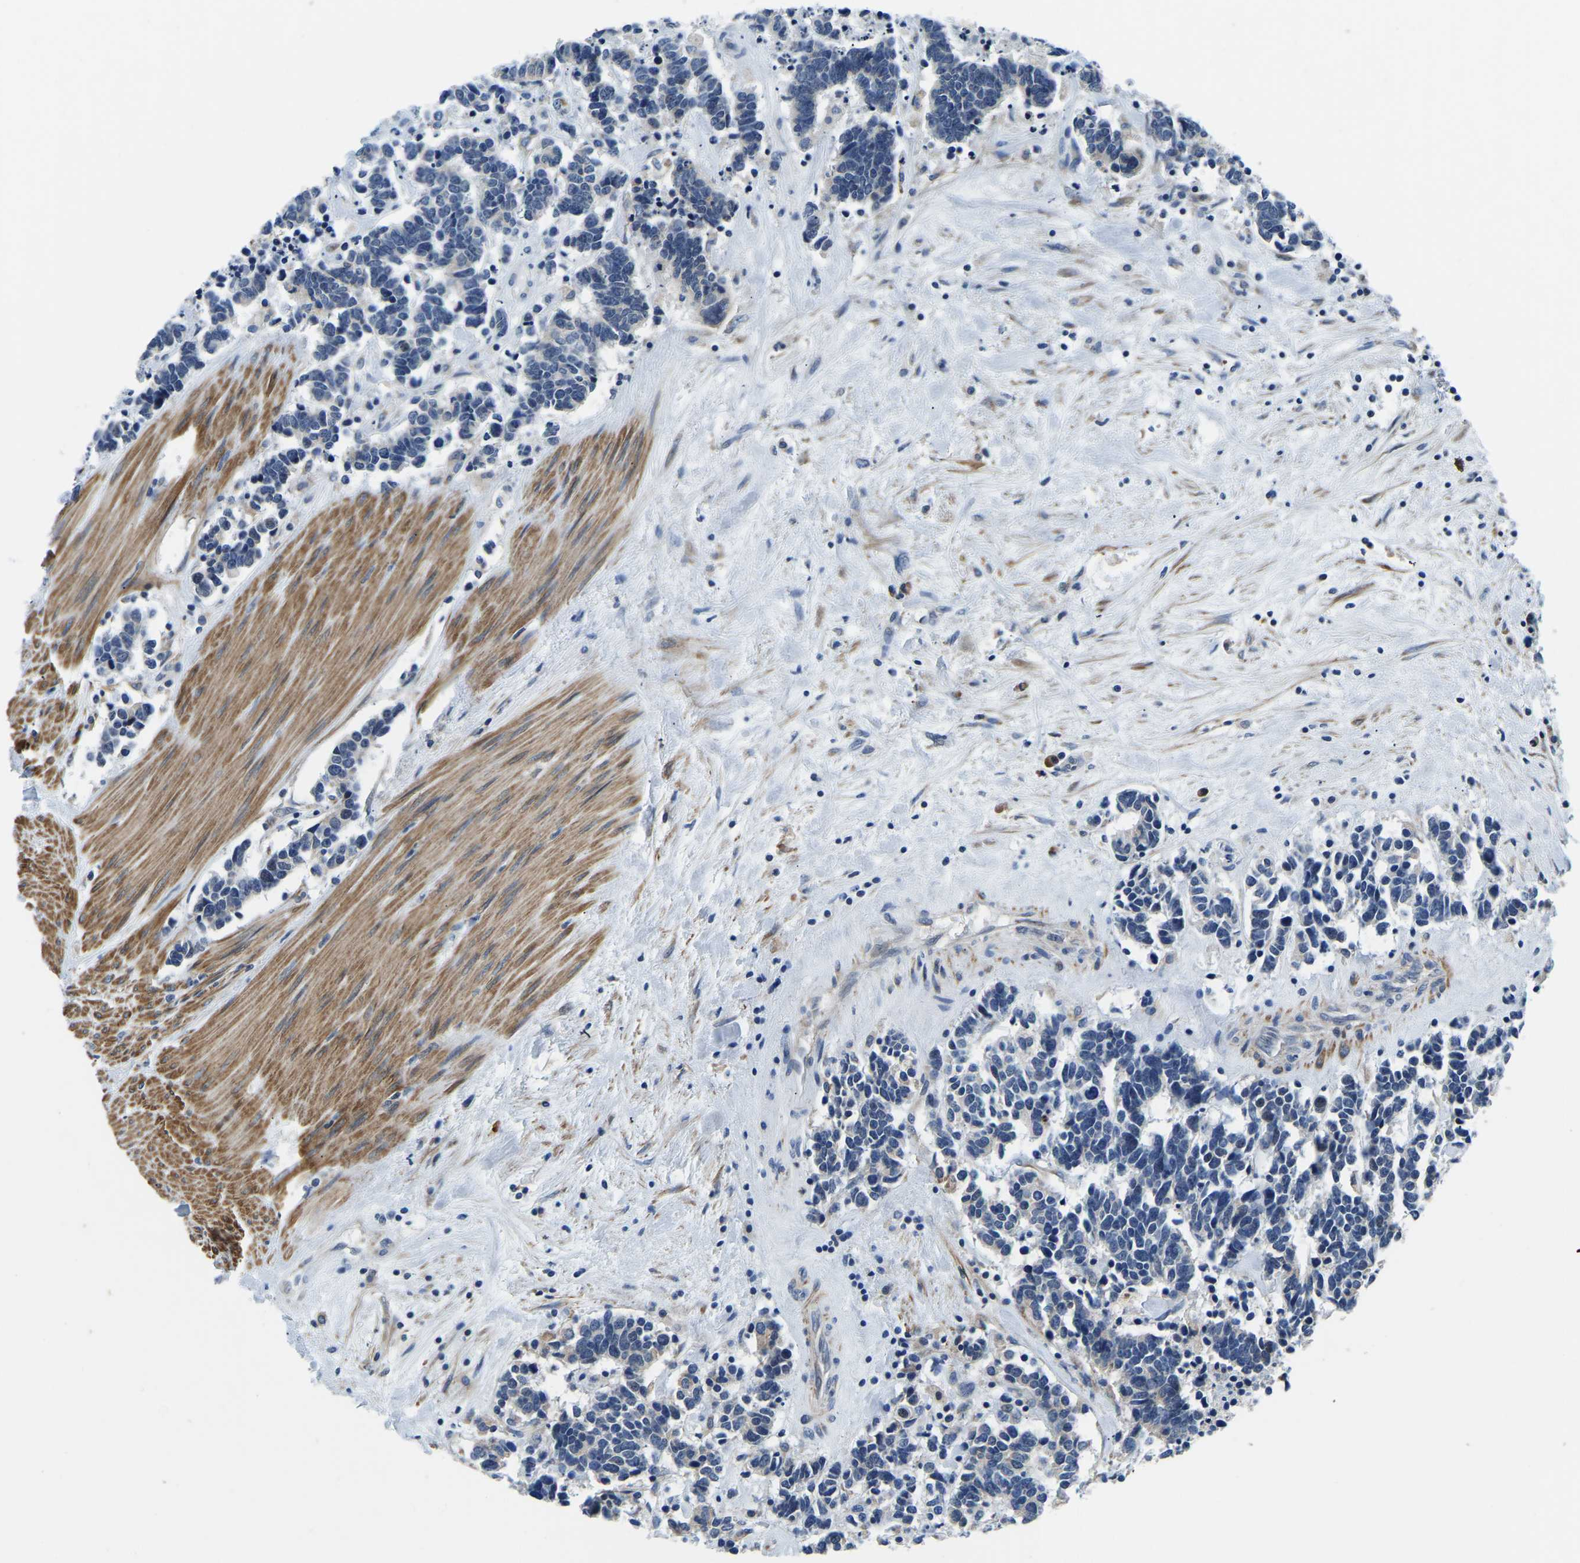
{"staining": {"intensity": "negative", "quantity": "none", "location": "none"}, "tissue": "carcinoid", "cell_type": "Tumor cells", "image_type": "cancer", "snomed": [{"axis": "morphology", "description": "Carcinoma, NOS"}, {"axis": "morphology", "description": "Carcinoid, malignant, NOS"}, {"axis": "topography", "description": "Urinary bladder"}], "caption": "Immunohistochemistry (IHC) of human carcinoma shows no positivity in tumor cells.", "gene": "LIAS", "patient": {"sex": "male", "age": 57}}